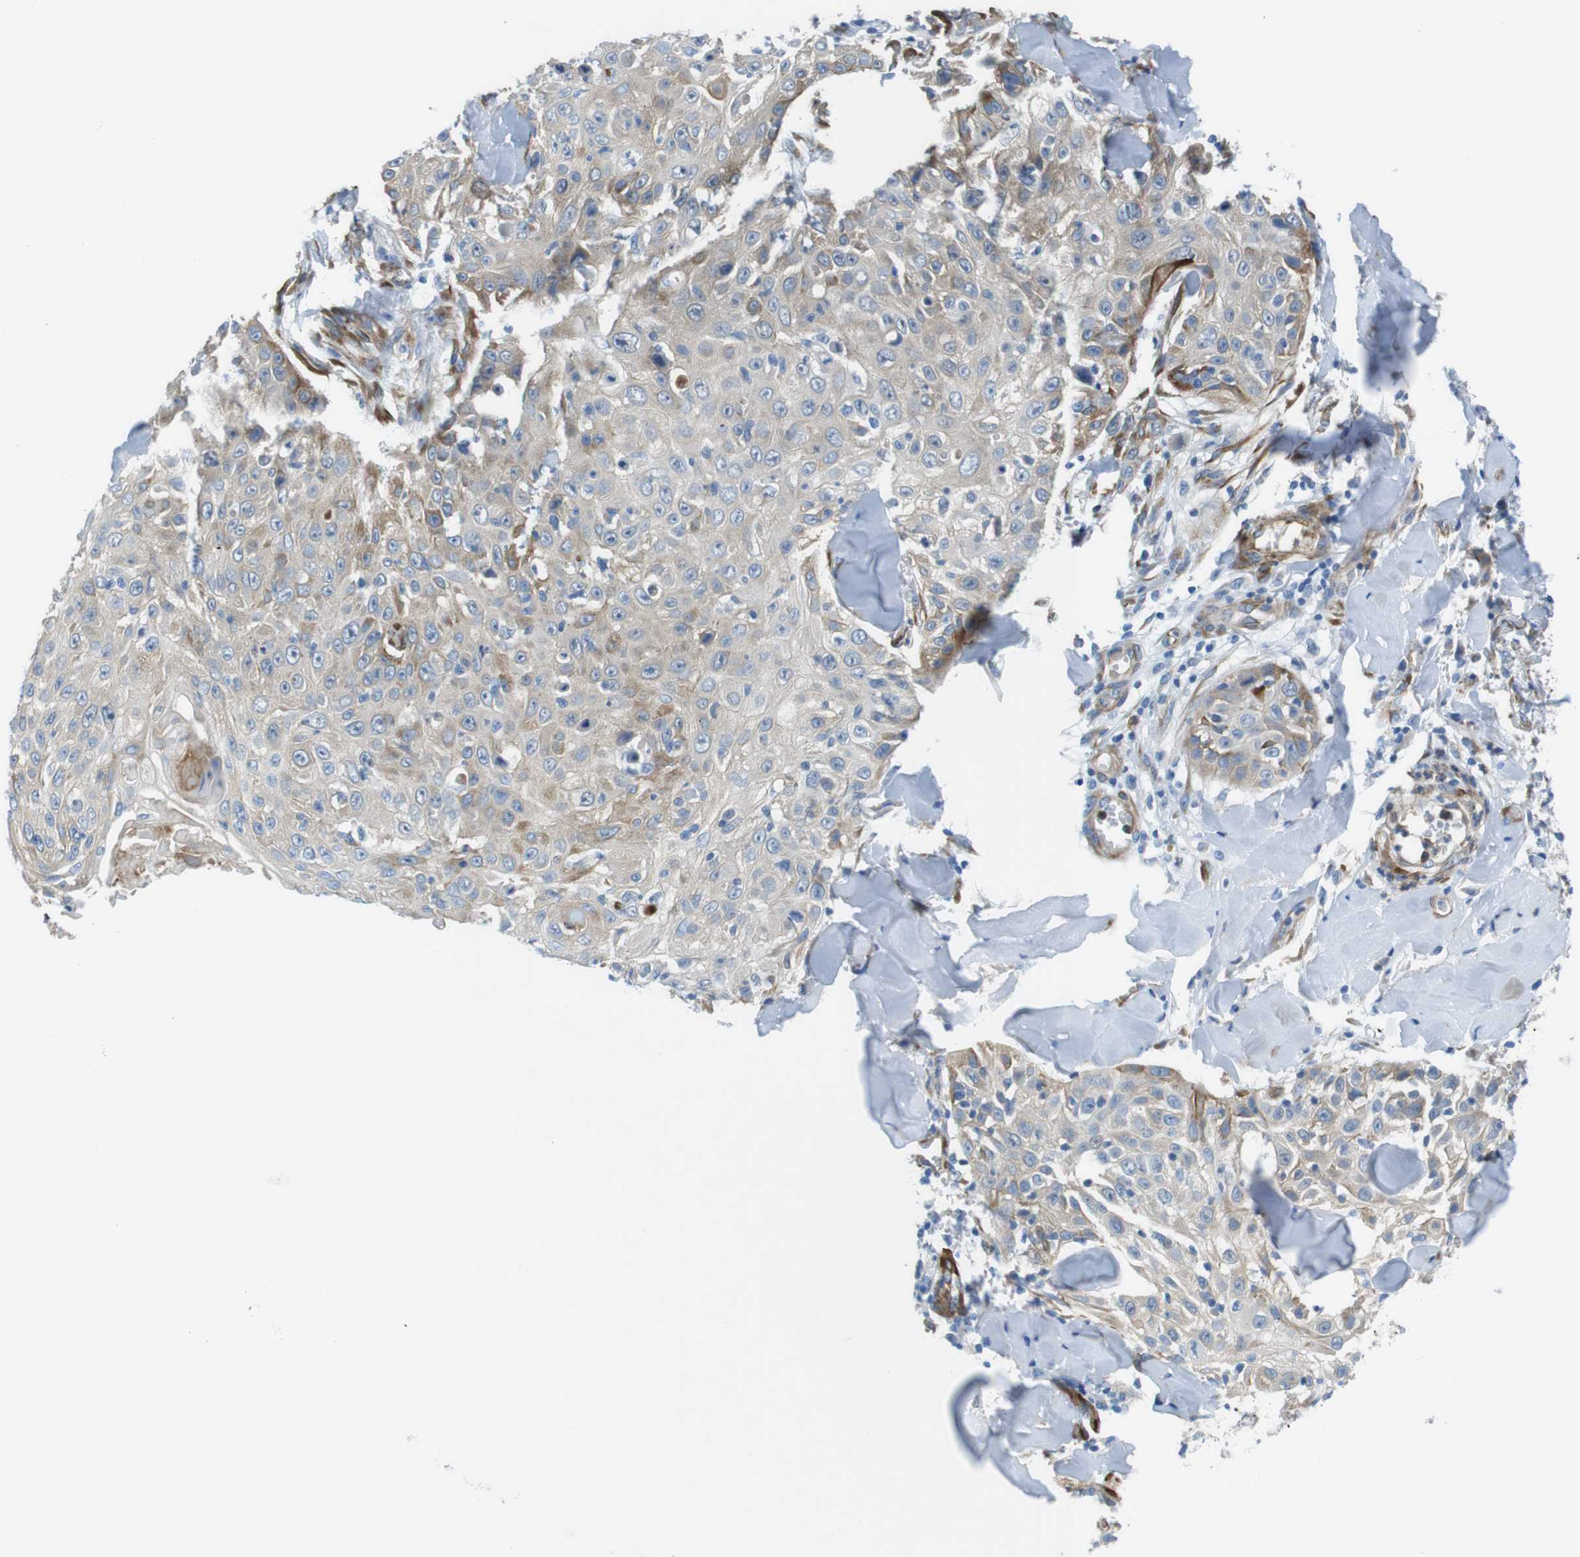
{"staining": {"intensity": "weak", "quantity": "25%-75%", "location": "cytoplasmic/membranous"}, "tissue": "skin cancer", "cell_type": "Tumor cells", "image_type": "cancer", "snomed": [{"axis": "morphology", "description": "Squamous cell carcinoma, NOS"}, {"axis": "topography", "description": "Skin"}], "caption": "There is low levels of weak cytoplasmic/membranous staining in tumor cells of skin squamous cell carcinoma, as demonstrated by immunohistochemical staining (brown color).", "gene": "EMP2", "patient": {"sex": "male", "age": 86}}